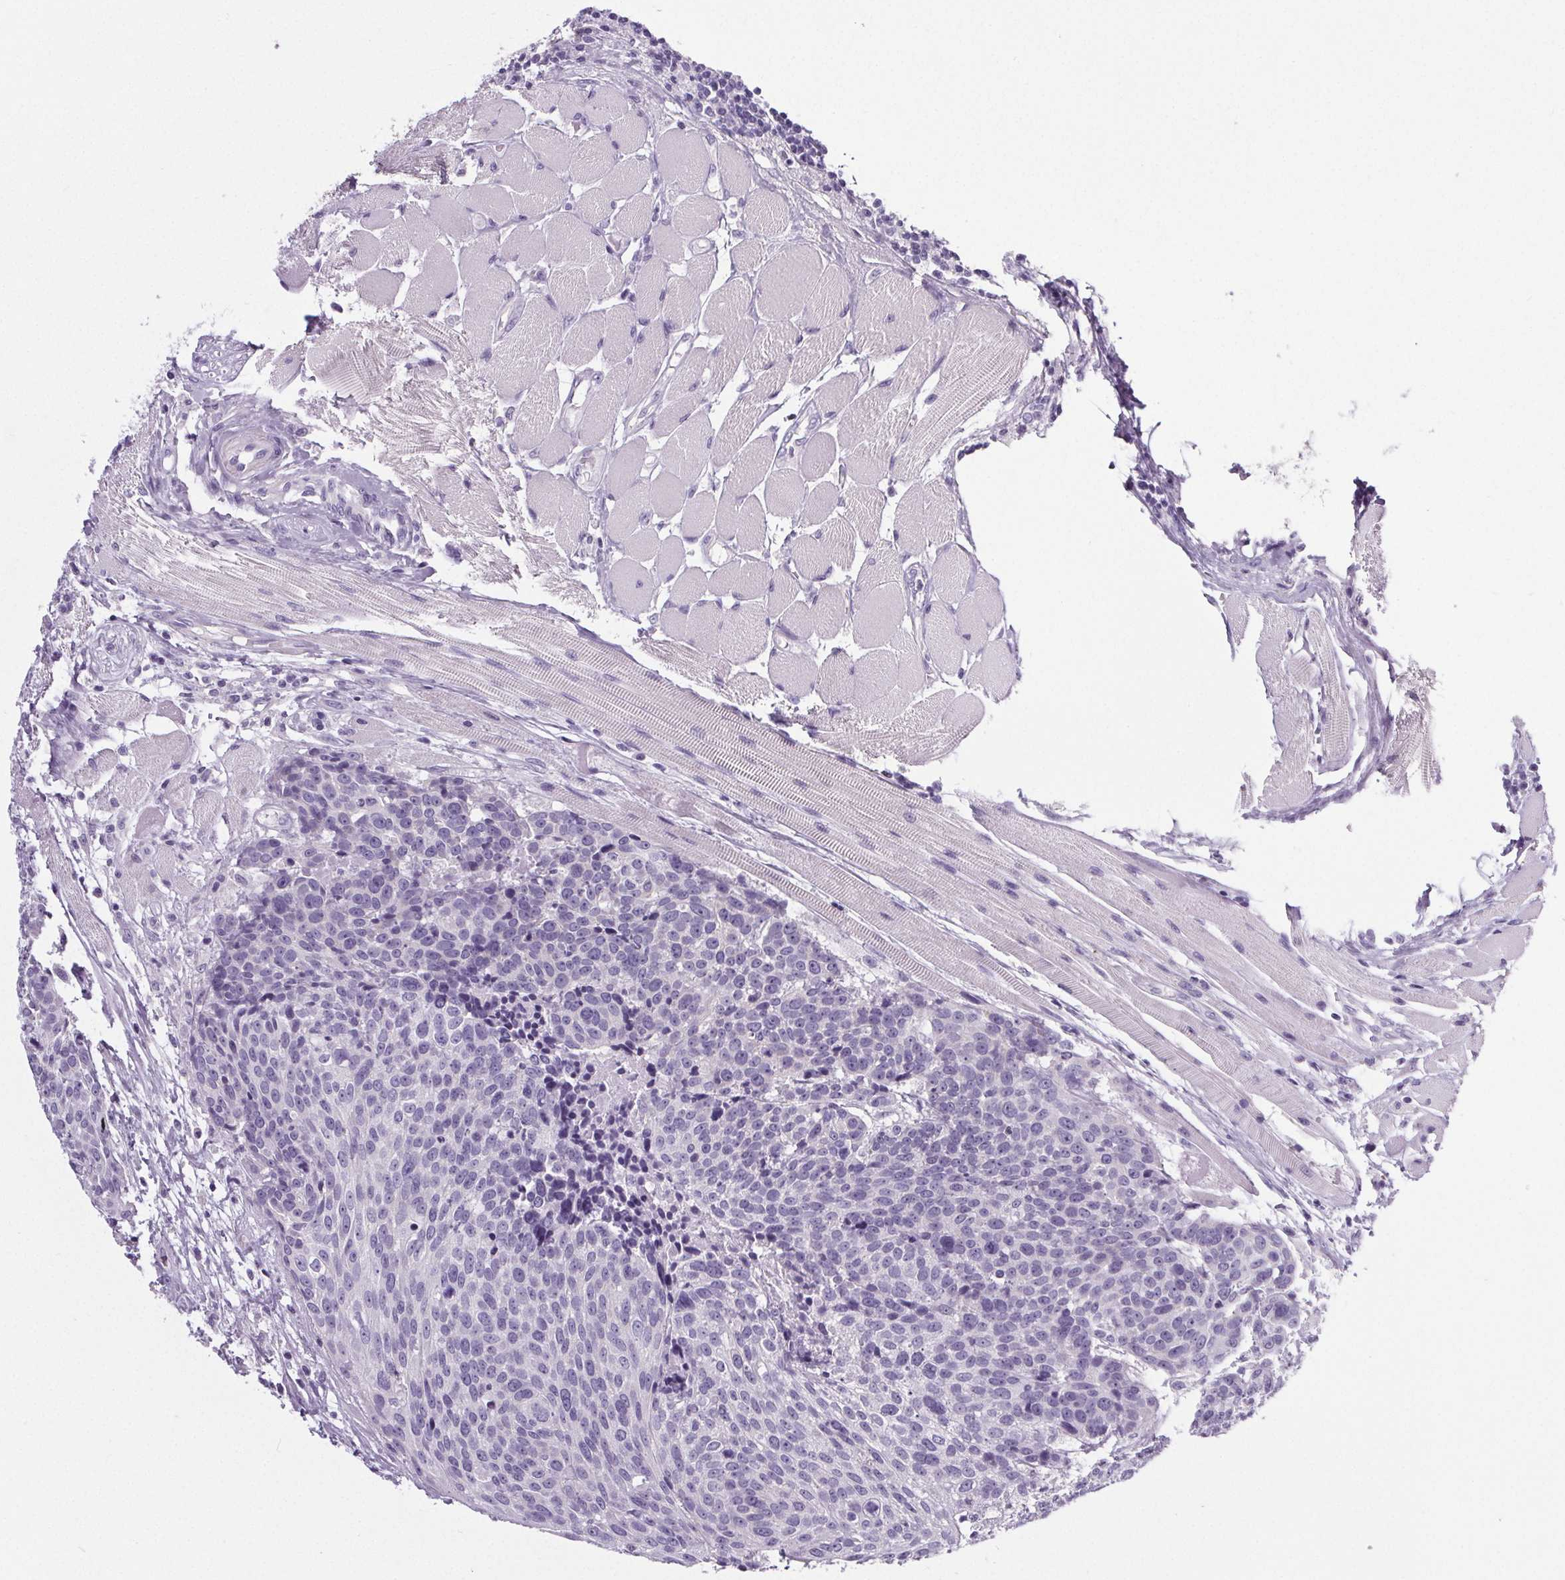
{"staining": {"intensity": "negative", "quantity": "none", "location": "none"}, "tissue": "head and neck cancer", "cell_type": "Tumor cells", "image_type": "cancer", "snomed": [{"axis": "morphology", "description": "Squamous cell carcinoma, NOS"}, {"axis": "topography", "description": "Oral tissue"}, {"axis": "topography", "description": "Head-Neck"}], "caption": "The histopathology image displays no significant staining in tumor cells of squamous cell carcinoma (head and neck). The staining is performed using DAB brown chromogen with nuclei counter-stained in using hematoxylin.", "gene": "ELAVL2", "patient": {"sex": "male", "age": 64}}